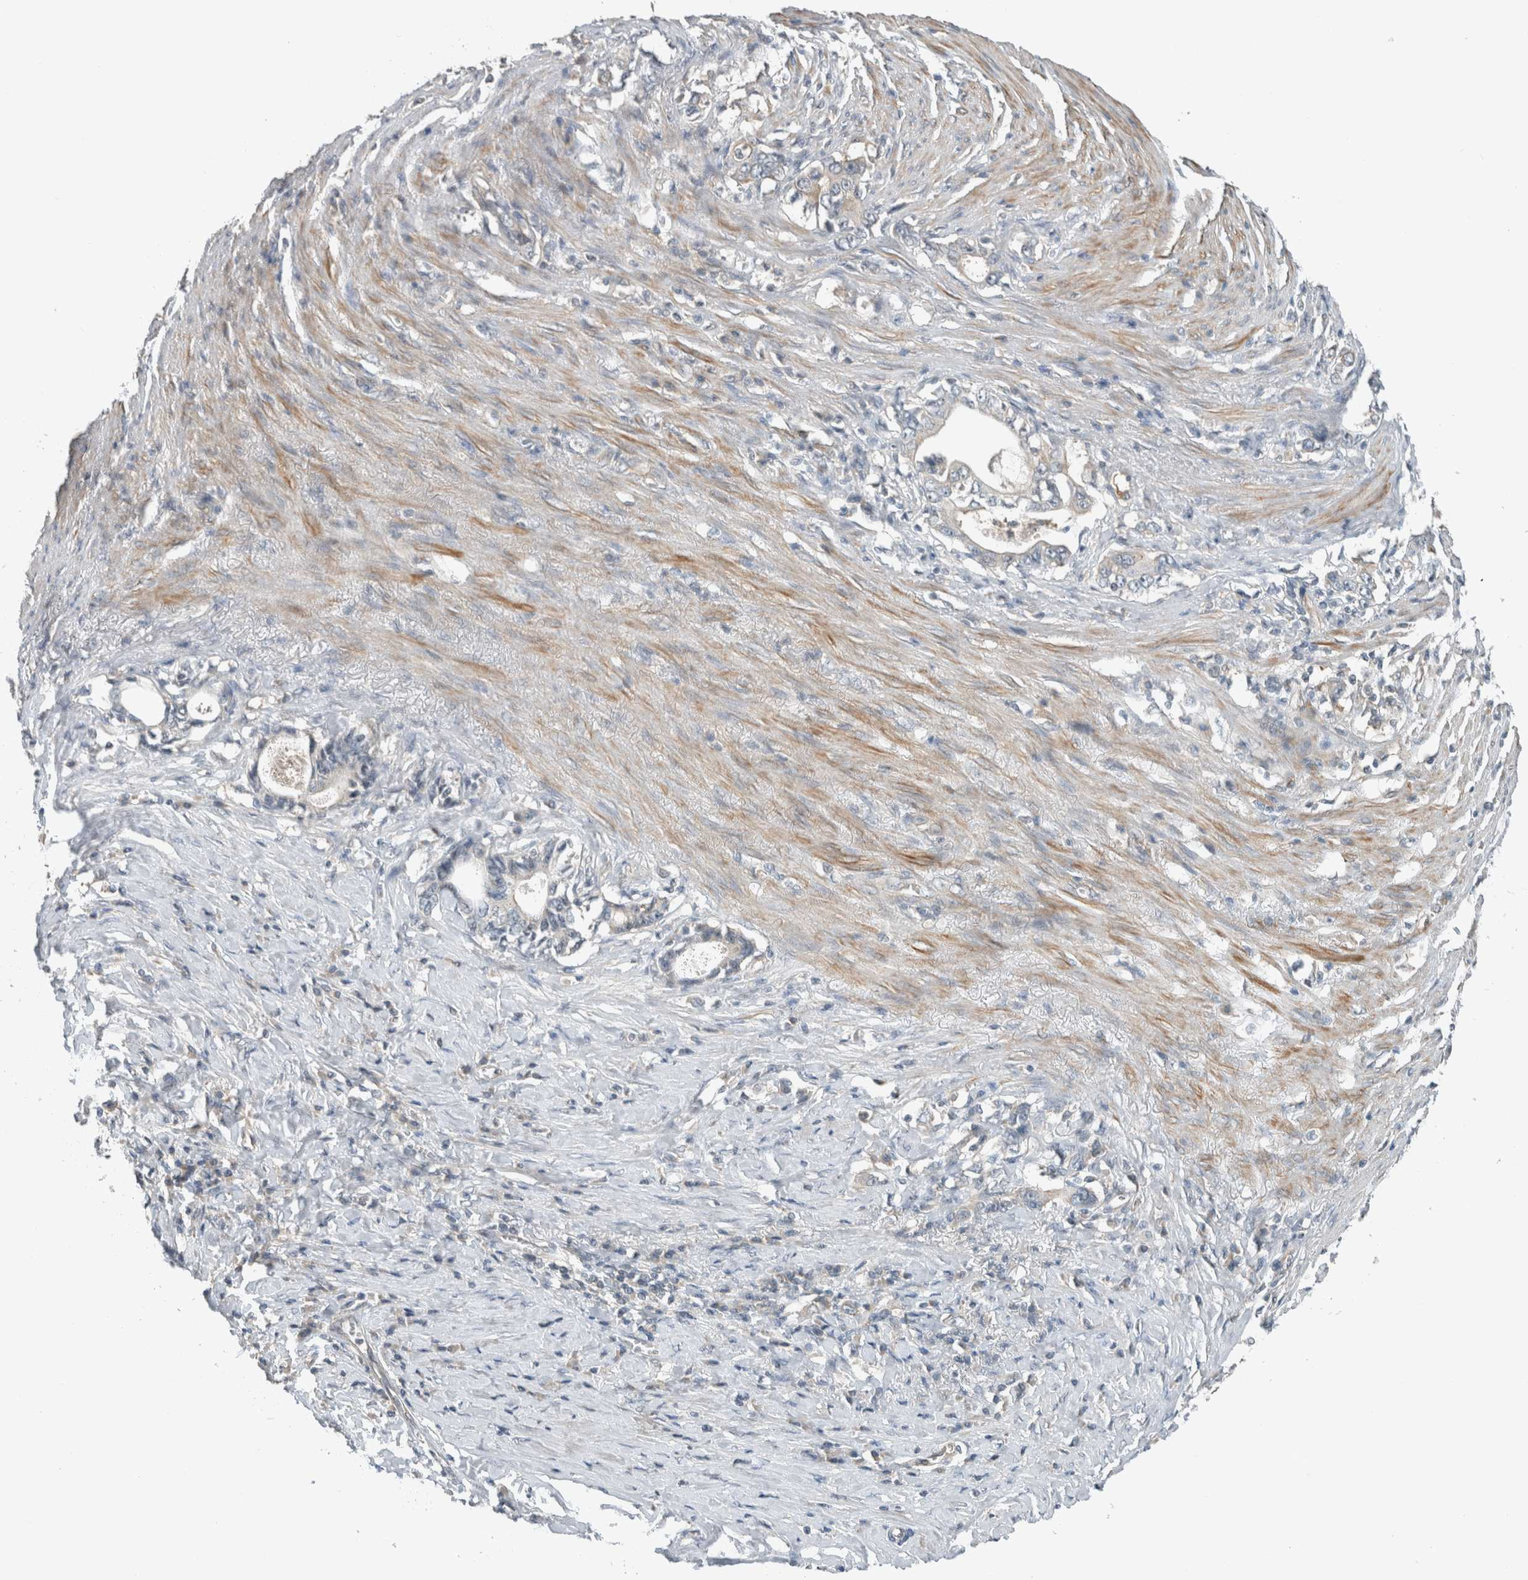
{"staining": {"intensity": "negative", "quantity": "none", "location": "none"}, "tissue": "stomach cancer", "cell_type": "Tumor cells", "image_type": "cancer", "snomed": [{"axis": "morphology", "description": "Adenocarcinoma, NOS"}, {"axis": "topography", "description": "Stomach, lower"}], "caption": "Human stomach cancer stained for a protein using immunohistochemistry (IHC) shows no expression in tumor cells.", "gene": "ERCC6L2", "patient": {"sex": "female", "age": 72}}